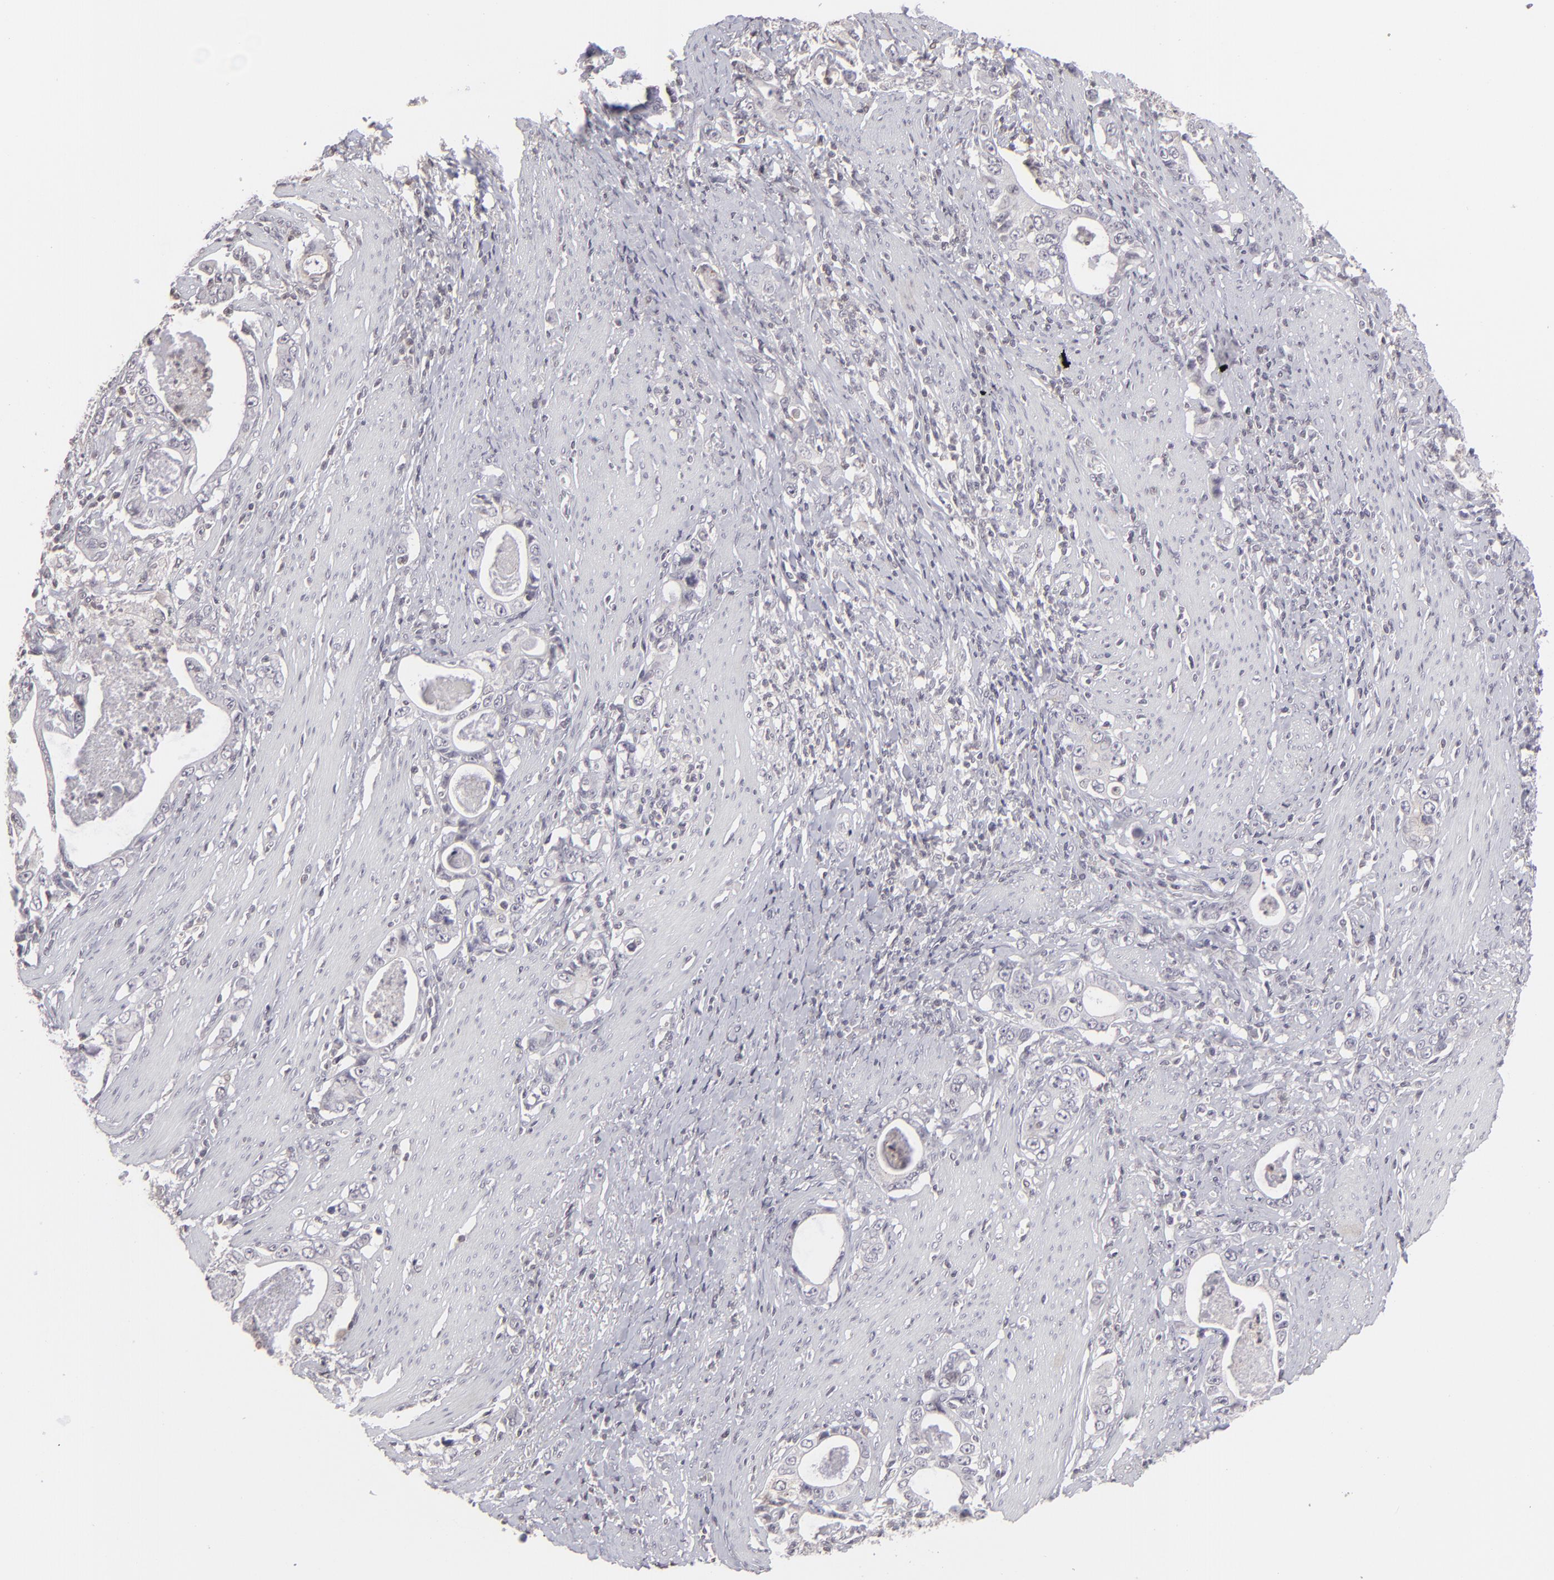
{"staining": {"intensity": "negative", "quantity": "none", "location": "none"}, "tissue": "stomach cancer", "cell_type": "Tumor cells", "image_type": "cancer", "snomed": [{"axis": "morphology", "description": "Adenocarcinoma, NOS"}, {"axis": "topography", "description": "Stomach, lower"}], "caption": "This photomicrograph is of adenocarcinoma (stomach) stained with IHC to label a protein in brown with the nuclei are counter-stained blue. There is no positivity in tumor cells.", "gene": "CLDN2", "patient": {"sex": "female", "age": 72}}